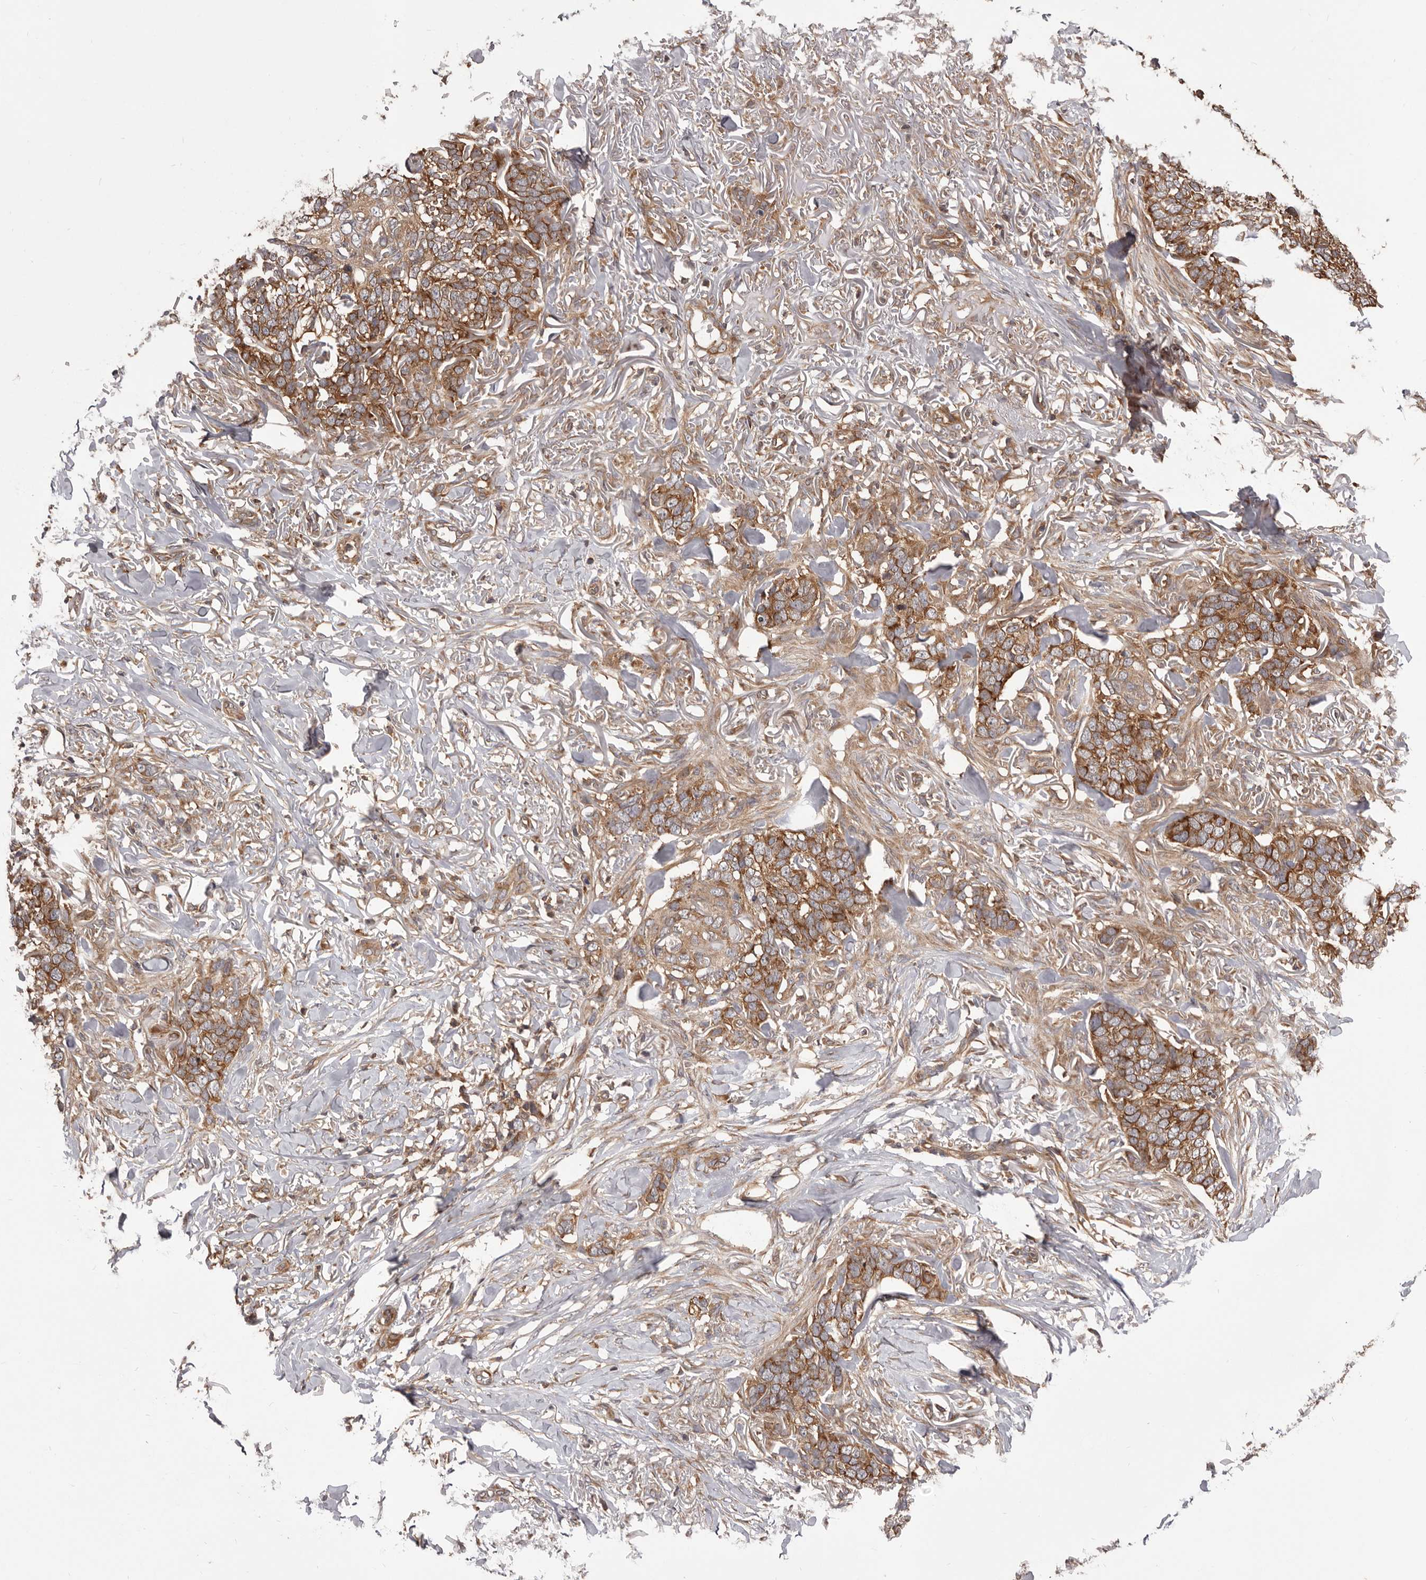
{"staining": {"intensity": "moderate", "quantity": ">75%", "location": "cytoplasmic/membranous"}, "tissue": "skin cancer", "cell_type": "Tumor cells", "image_type": "cancer", "snomed": [{"axis": "morphology", "description": "Normal tissue, NOS"}, {"axis": "morphology", "description": "Basal cell carcinoma"}, {"axis": "topography", "description": "Skin"}], "caption": "The immunohistochemical stain shows moderate cytoplasmic/membranous expression in tumor cells of skin basal cell carcinoma tissue.", "gene": "HBS1L", "patient": {"sex": "male", "age": 77}}